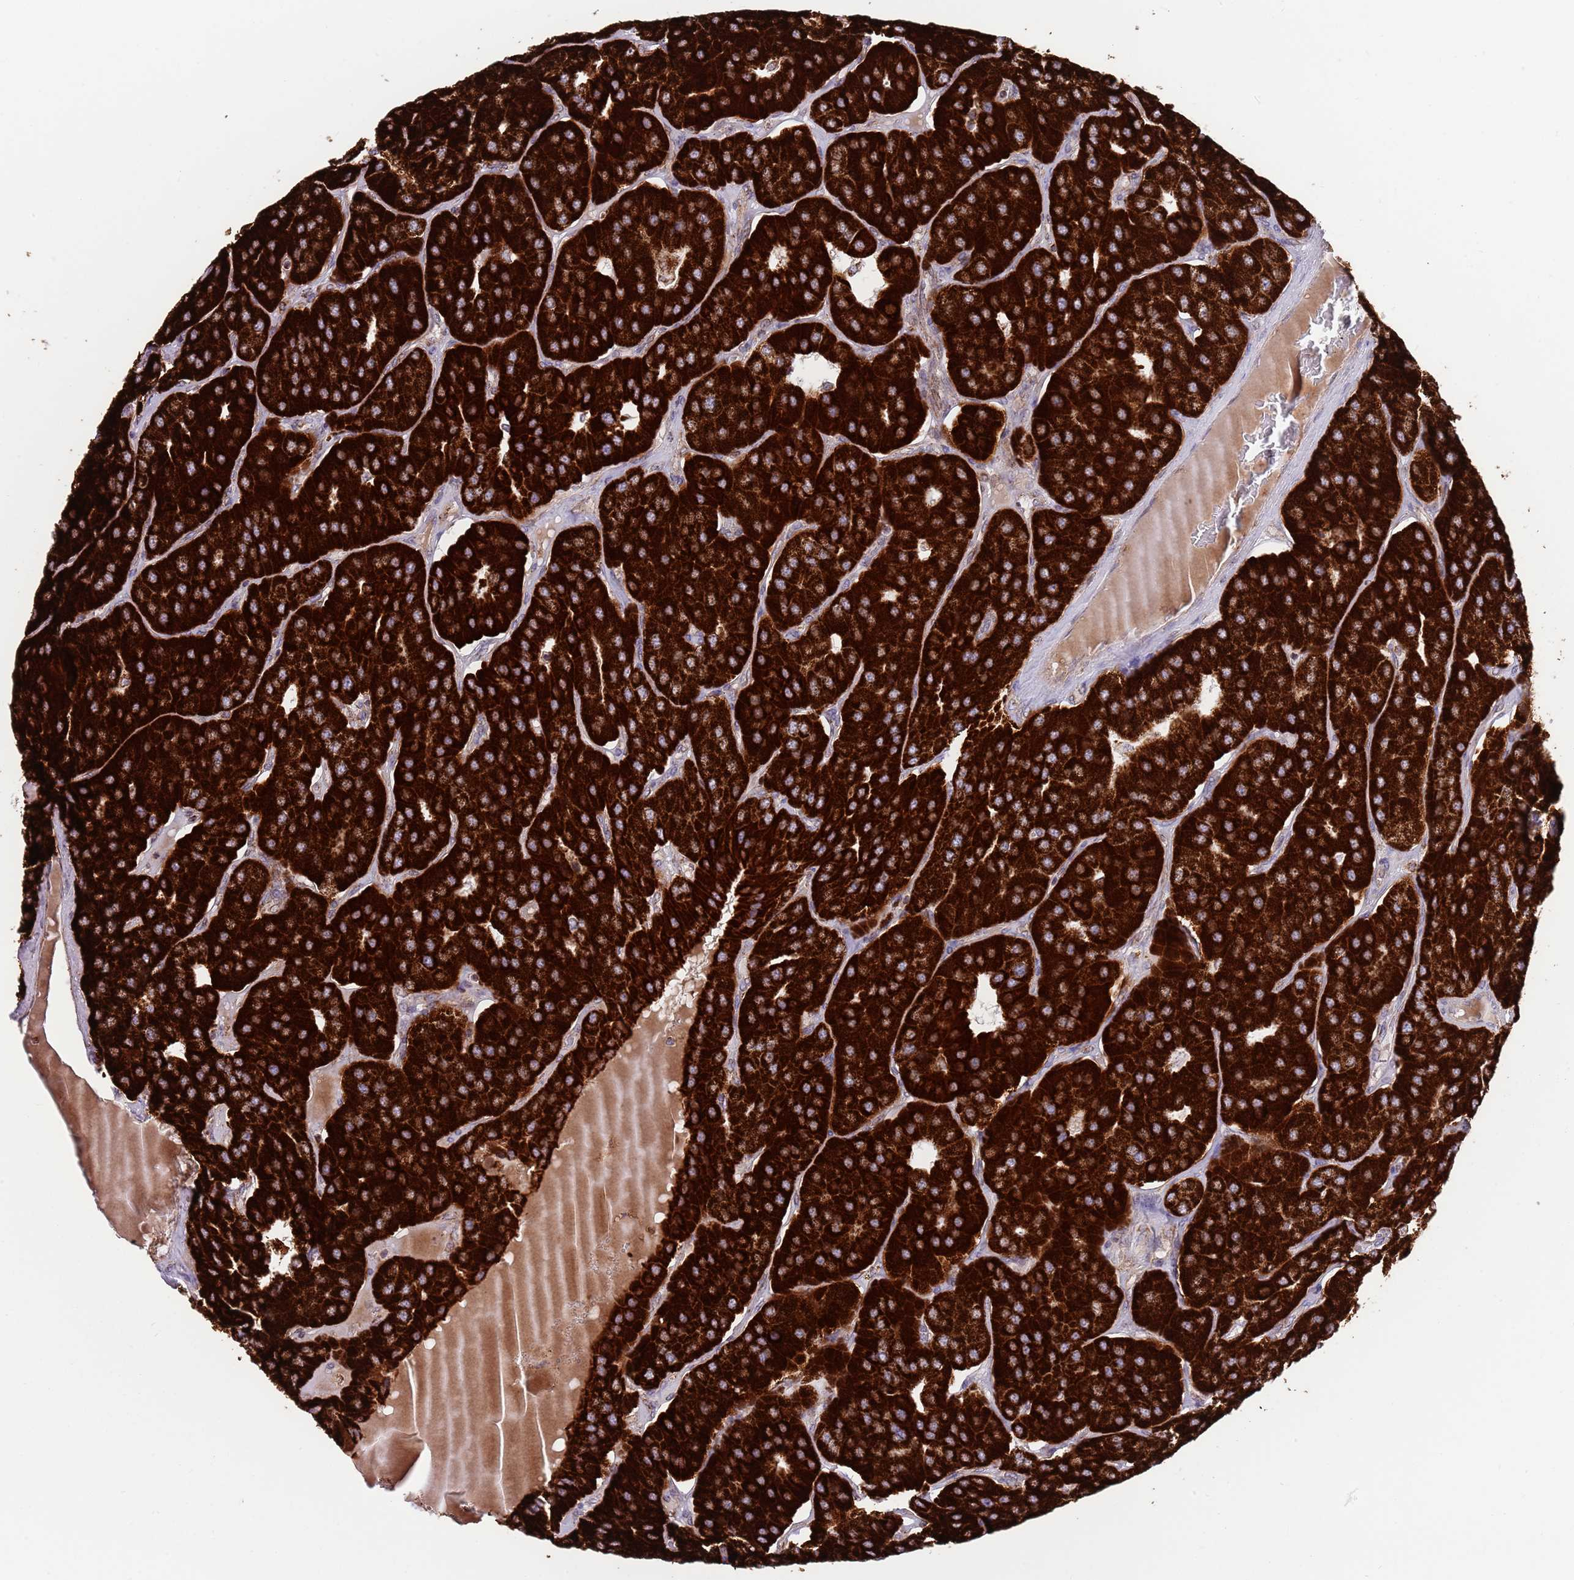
{"staining": {"intensity": "strong", "quantity": ">75%", "location": "cytoplasmic/membranous"}, "tissue": "parathyroid gland", "cell_type": "Glandular cells", "image_type": "normal", "snomed": [{"axis": "morphology", "description": "Normal tissue, NOS"}, {"axis": "morphology", "description": "Adenoma, NOS"}, {"axis": "topography", "description": "Parathyroid gland"}], "caption": "Human parathyroid gland stained with a brown dye shows strong cytoplasmic/membranous positive staining in approximately >75% of glandular cells.", "gene": "ATP5PD", "patient": {"sex": "female", "age": 86}}